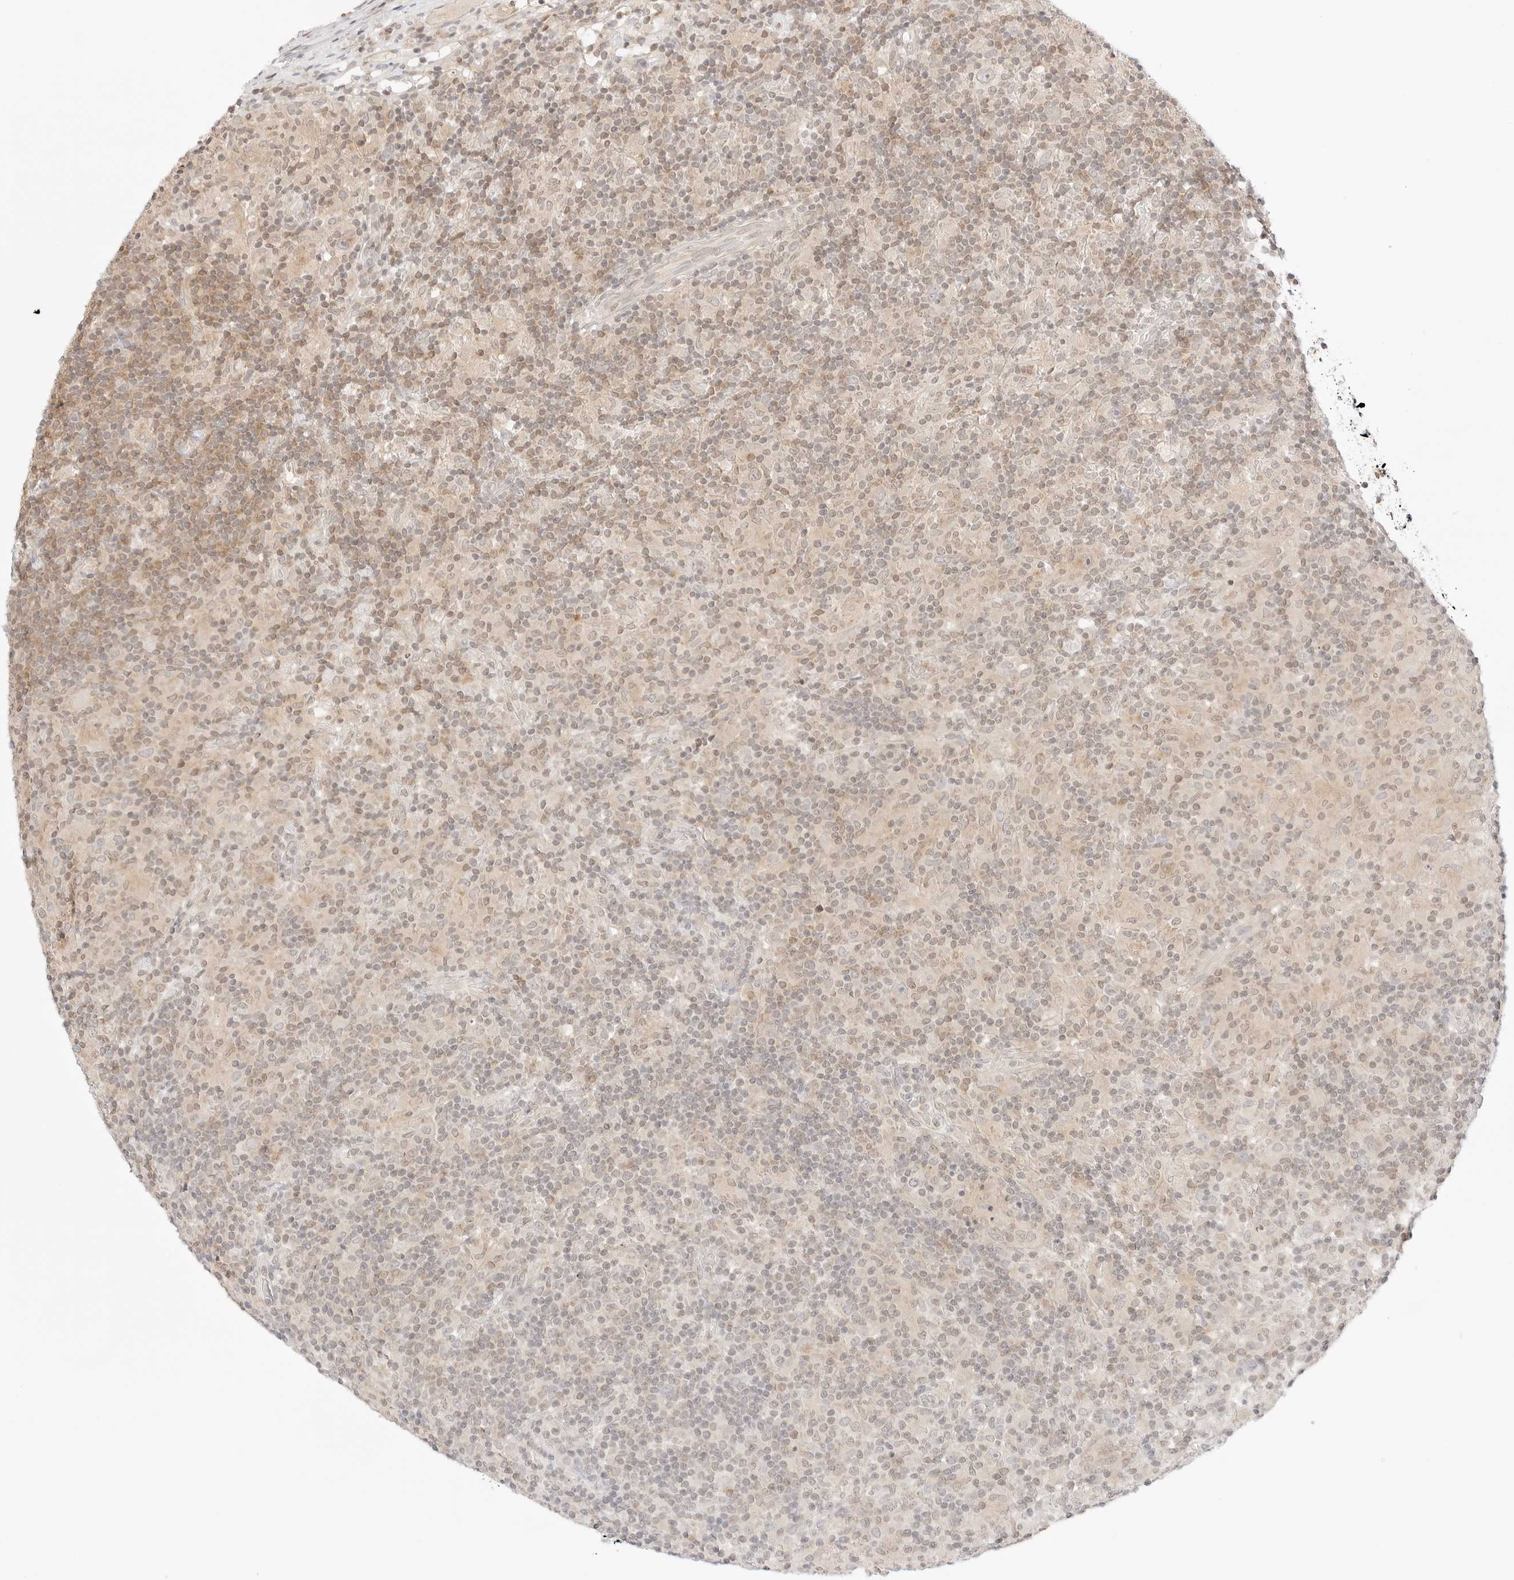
{"staining": {"intensity": "weak", "quantity": "<25%", "location": "cytoplasmic/membranous"}, "tissue": "lymphoma", "cell_type": "Tumor cells", "image_type": "cancer", "snomed": [{"axis": "morphology", "description": "Hodgkin's disease, NOS"}, {"axis": "topography", "description": "Lymph node"}], "caption": "Lymphoma was stained to show a protein in brown. There is no significant staining in tumor cells. Nuclei are stained in blue.", "gene": "GNAS", "patient": {"sex": "male", "age": 70}}